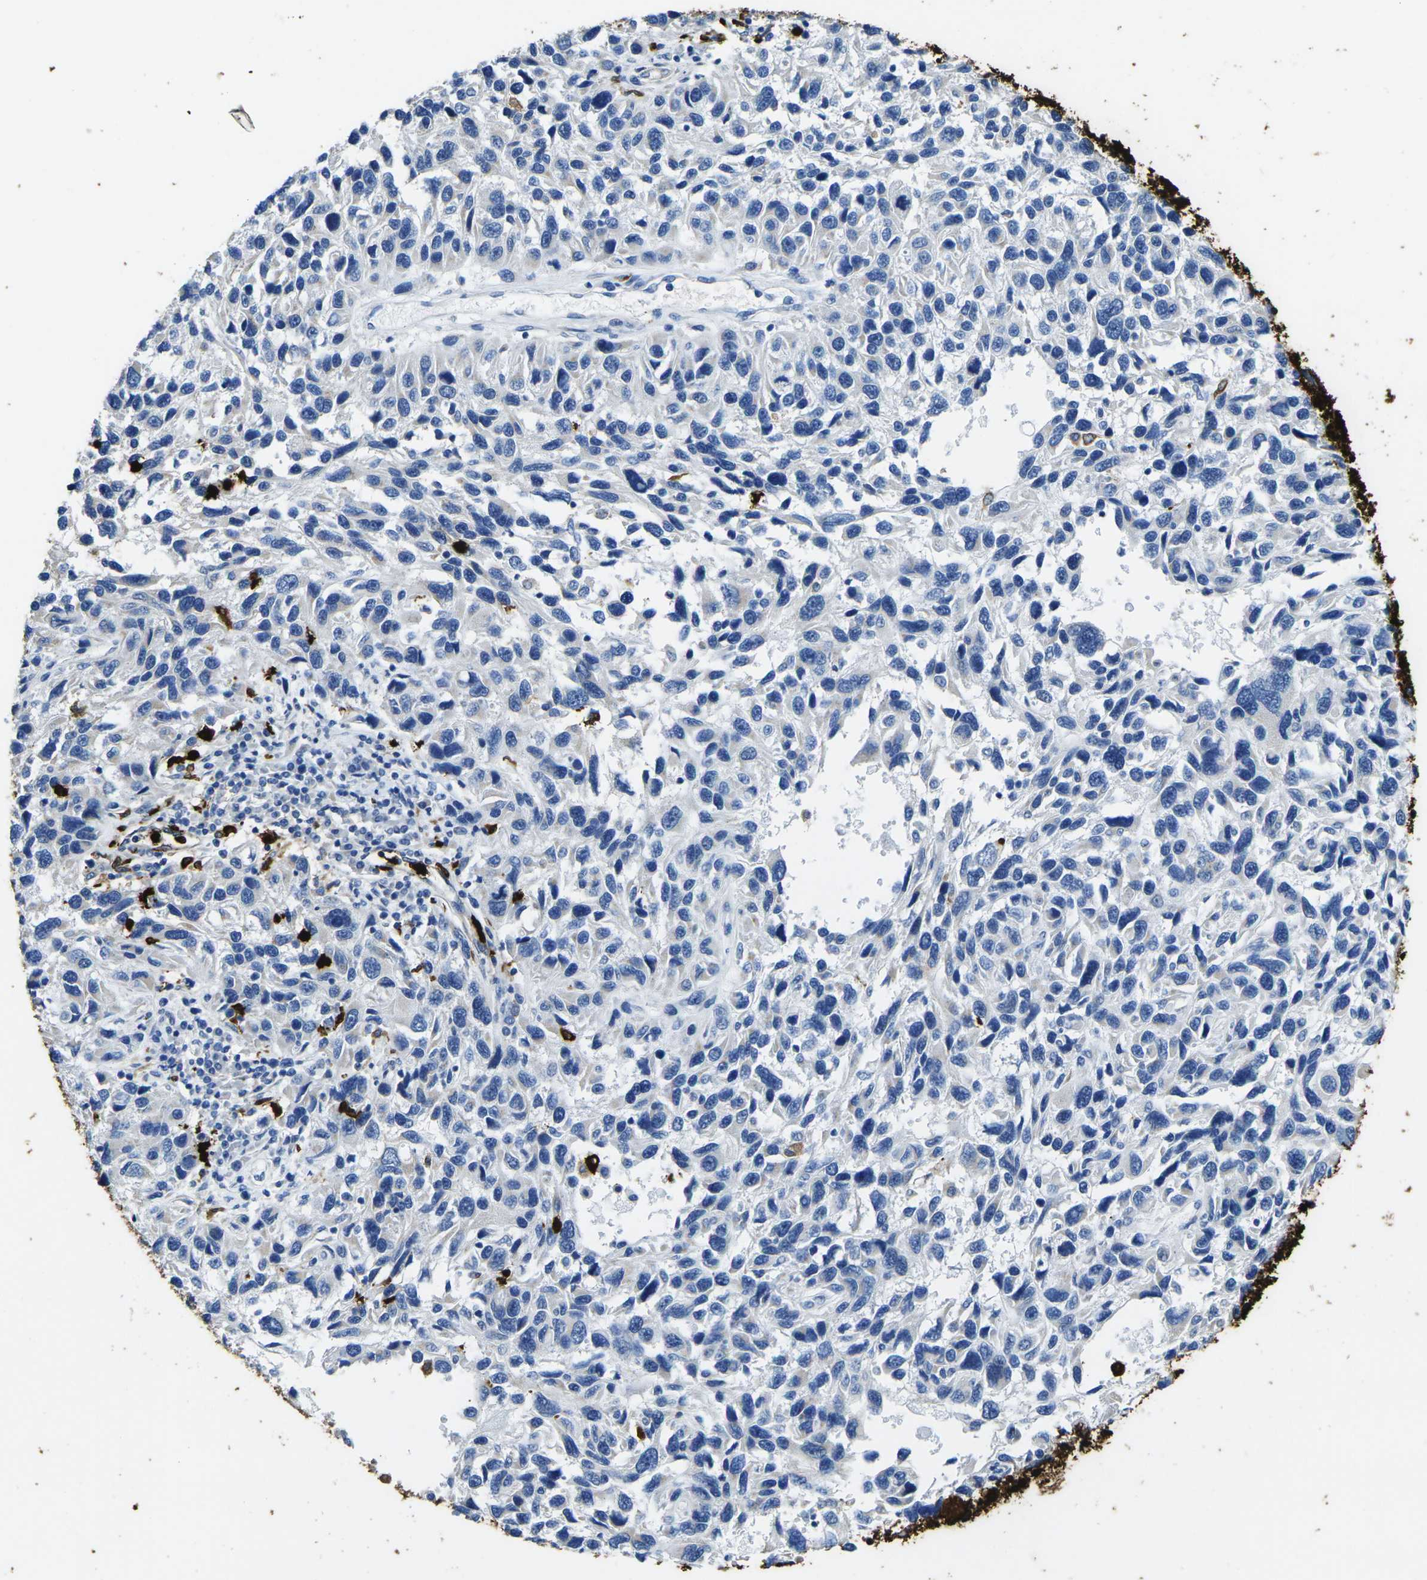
{"staining": {"intensity": "negative", "quantity": "none", "location": "none"}, "tissue": "melanoma", "cell_type": "Tumor cells", "image_type": "cancer", "snomed": [{"axis": "morphology", "description": "Malignant melanoma, NOS"}, {"axis": "topography", "description": "Skin"}], "caption": "A photomicrograph of human melanoma is negative for staining in tumor cells.", "gene": "S100A9", "patient": {"sex": "male", "age": 53}}